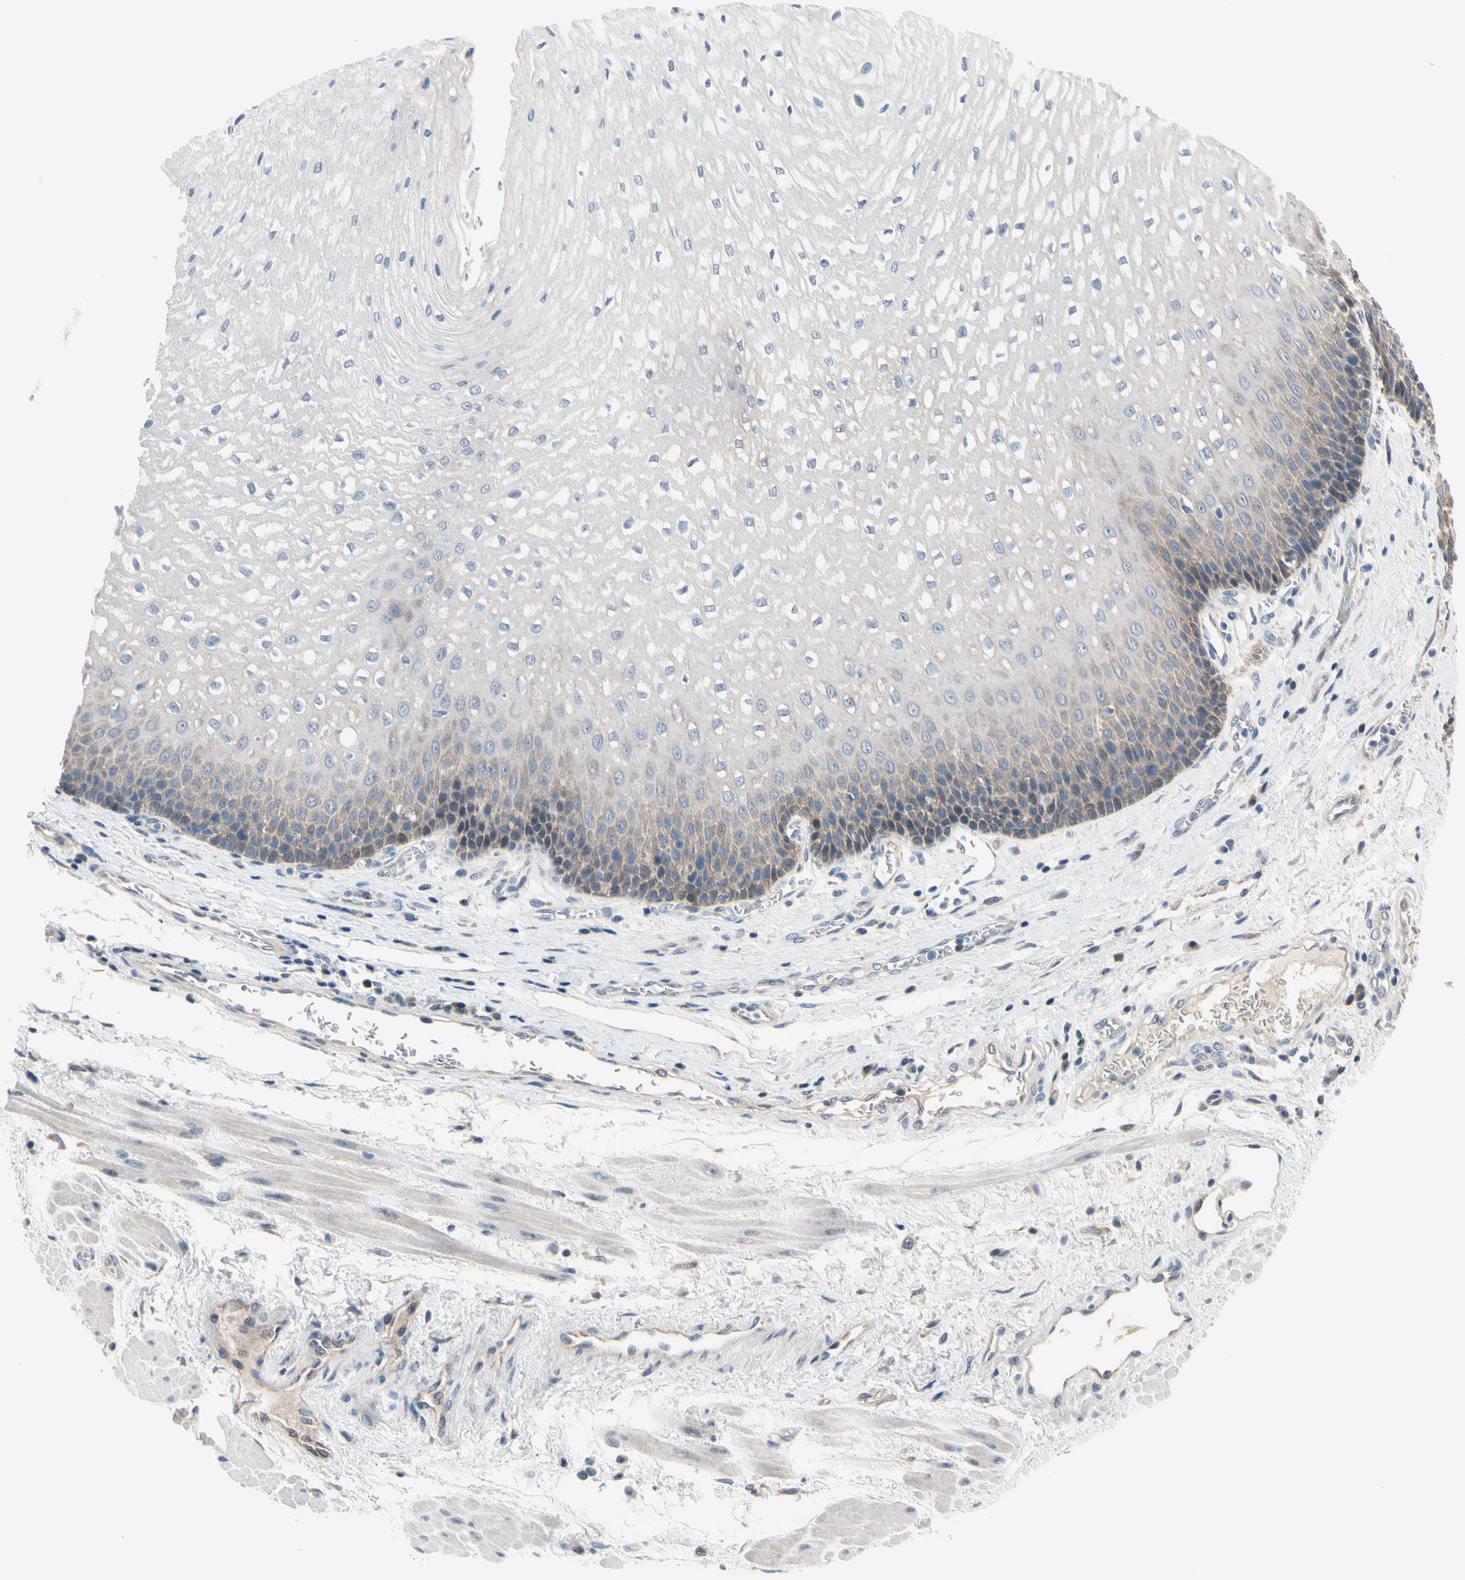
{"staining": {"intensity": "weak", "quantity": "<25%", "location": "cytoplasmic/membranous"}, "tissue": "esophagus", "cell_type": "Squamous epithelial cells", "image_type": "normal", "snomed": [{"axis": "morphology", "description": "Normal tissue, NOS"}, {"axis": "topography", "description": "Esophagus"}], "caption": "Squamous epithelial cells are negative for brown protein staining in benign esophagus.", "gene": "NFASC", "patient": {"sex": "male", "age": 48}}